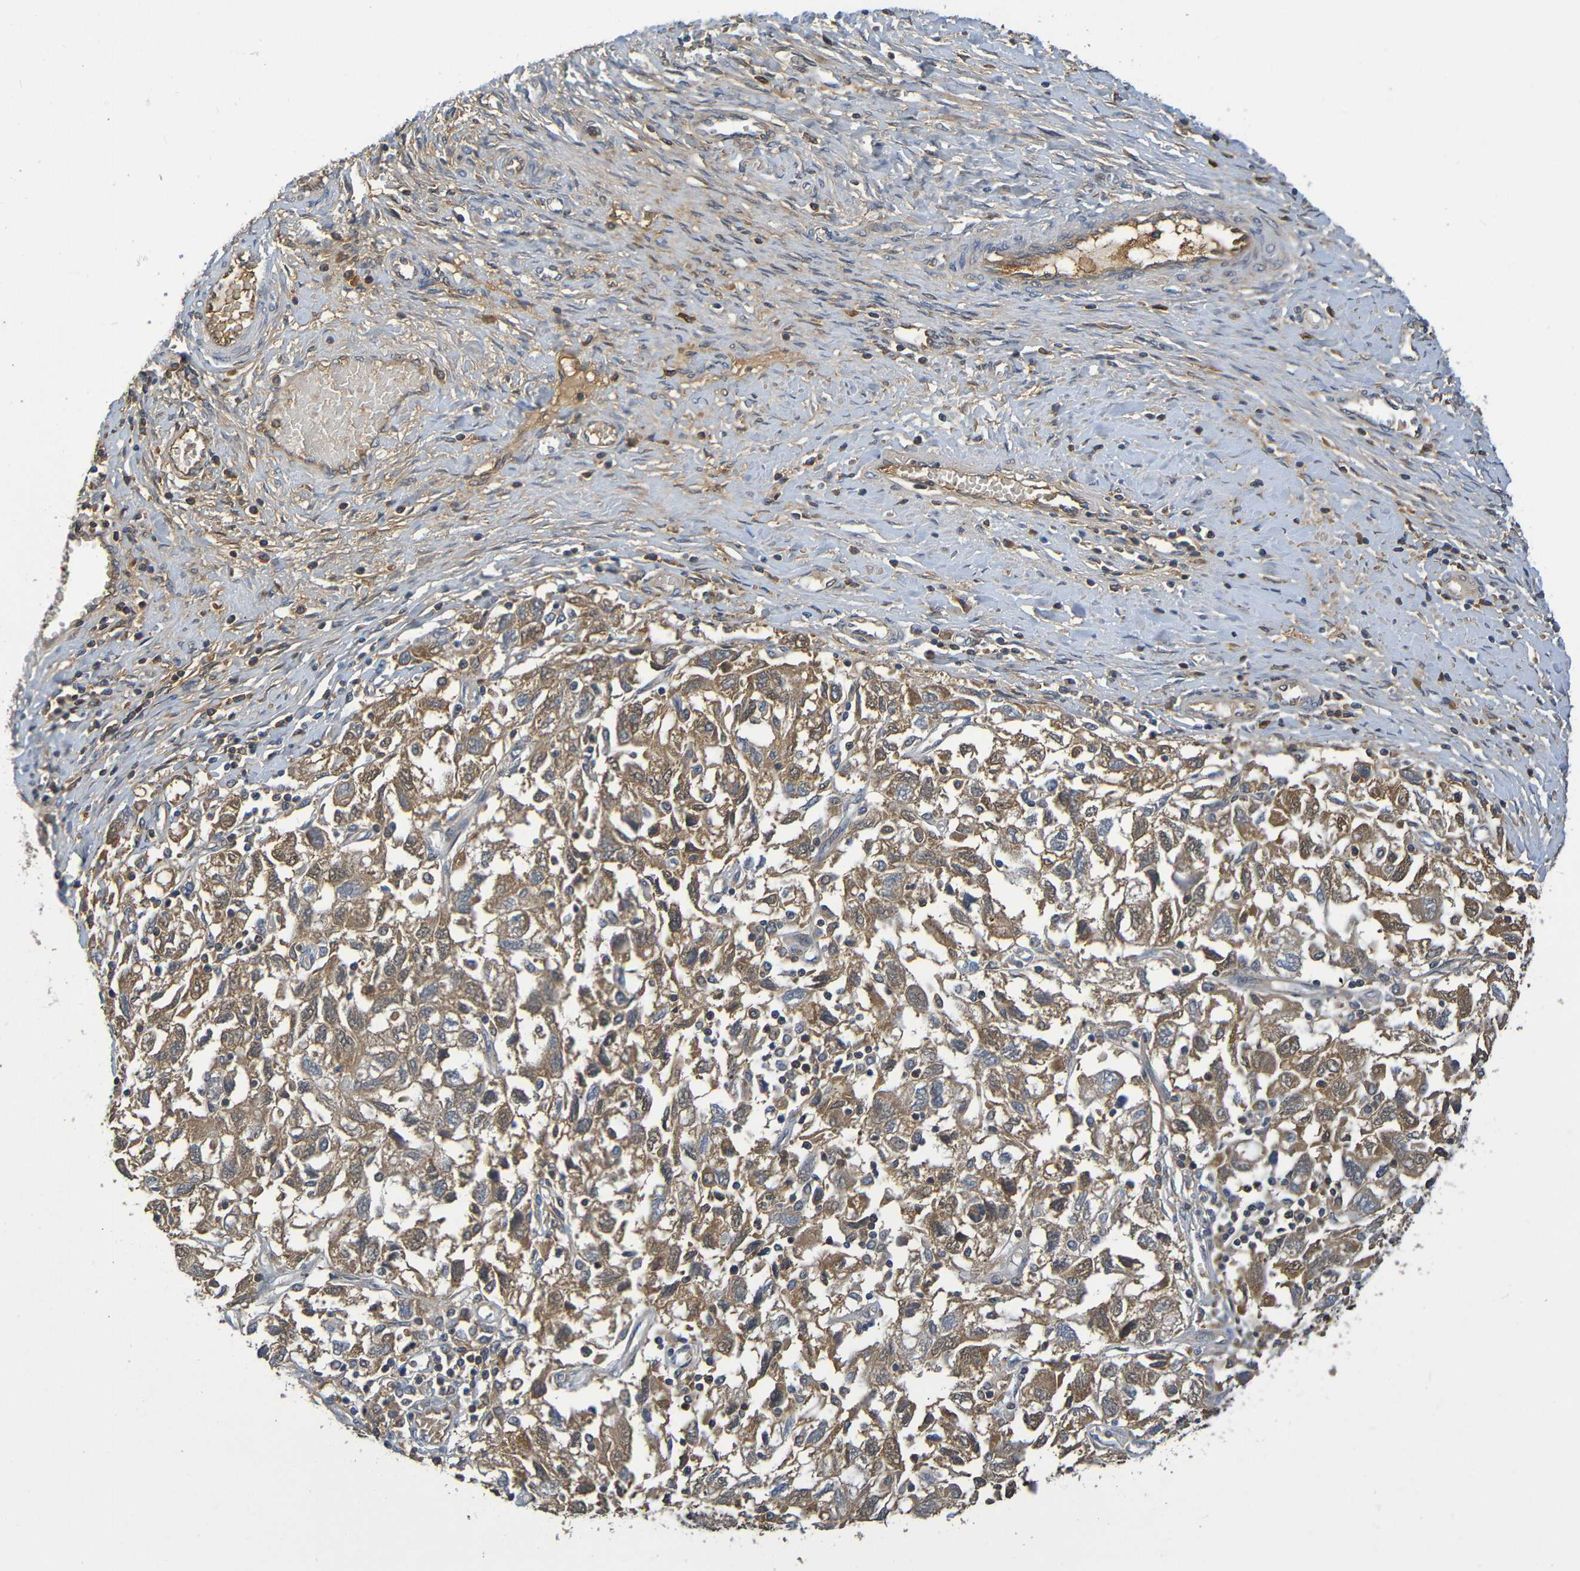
{"staining": {"intensity": "moderate", "quantity": ">75%", "location": "cytoplasmic/membranous"}, "tissue": "ovarian cancer", "cell_type": "Tumor cells", "image_type": "cancer", "snomed": [{"axis": "morphology", "description": "Carcinoma, NOS"}, {"axis": "morphology", "description": "Cystadenocarcinoma, serous, NOS"}, {"axis": "topography", "description": "Ovary"}], "caption": "High-power microscopy captured an IHC image of ovarian cancer (serous cystadenocarcinoma), revealing moderate cytoplasmic/membranous expression in about >75% of tumor cells.", "gene": "C1QA", "patient": {"sex": "female", "age": 69}}